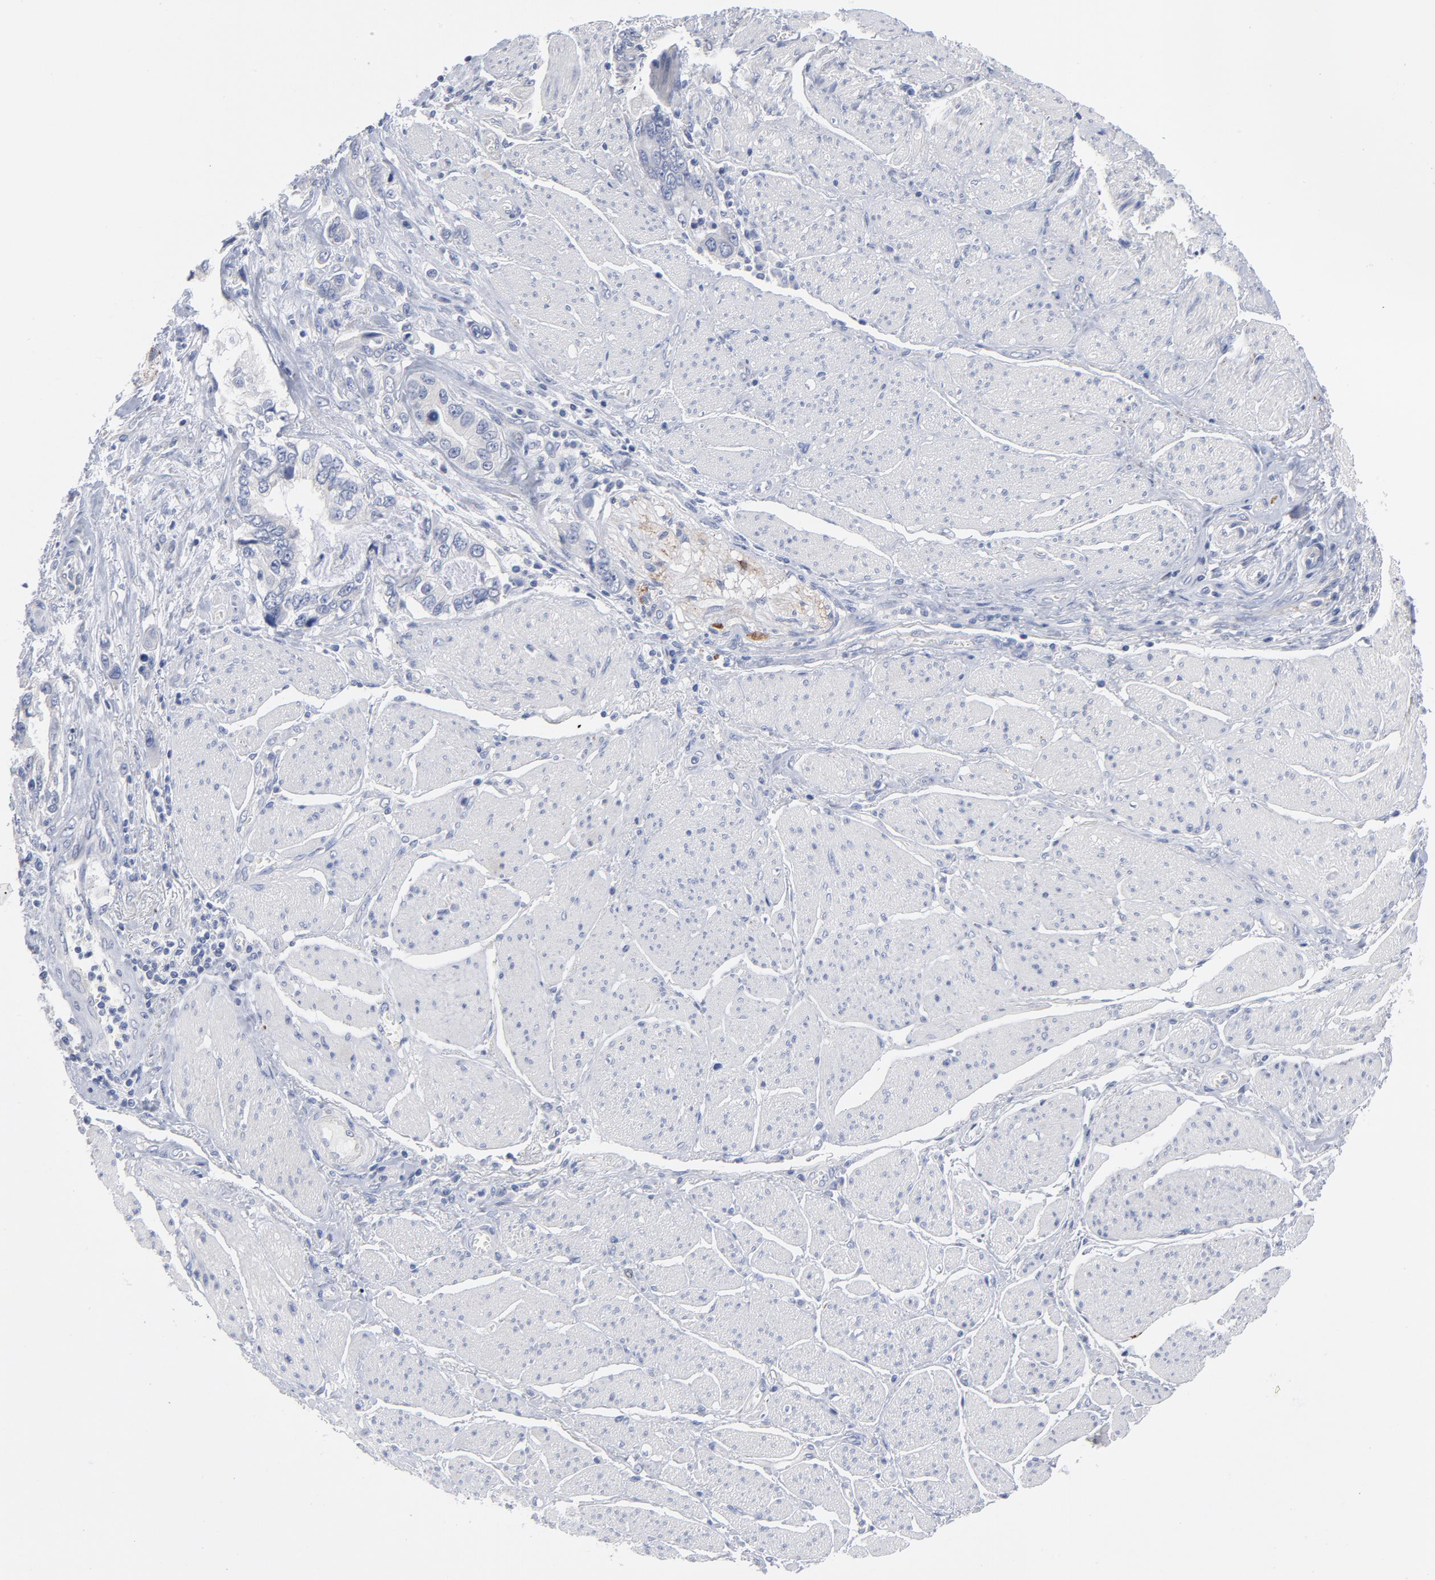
{"staining": {"intensity": "negative", "quantity": "none", "location": "none"}, "tissue": "stomach cancer", "cell_type": "Tumor cells", "image_type": "cancer", "snomed": [{"axis": "morphology", "description": "Adenocarcinoma, NOS"}, {"axis": "topography", "description": "Pancreas"}, {"axis": "topography", "description": "Stomach, upper"}], "caption": "Tumor cells are negative for brown protein staining in stomach adenocarcinoma.", "gene": "CPE", "patient": {"sex": "male", "age": 77}}